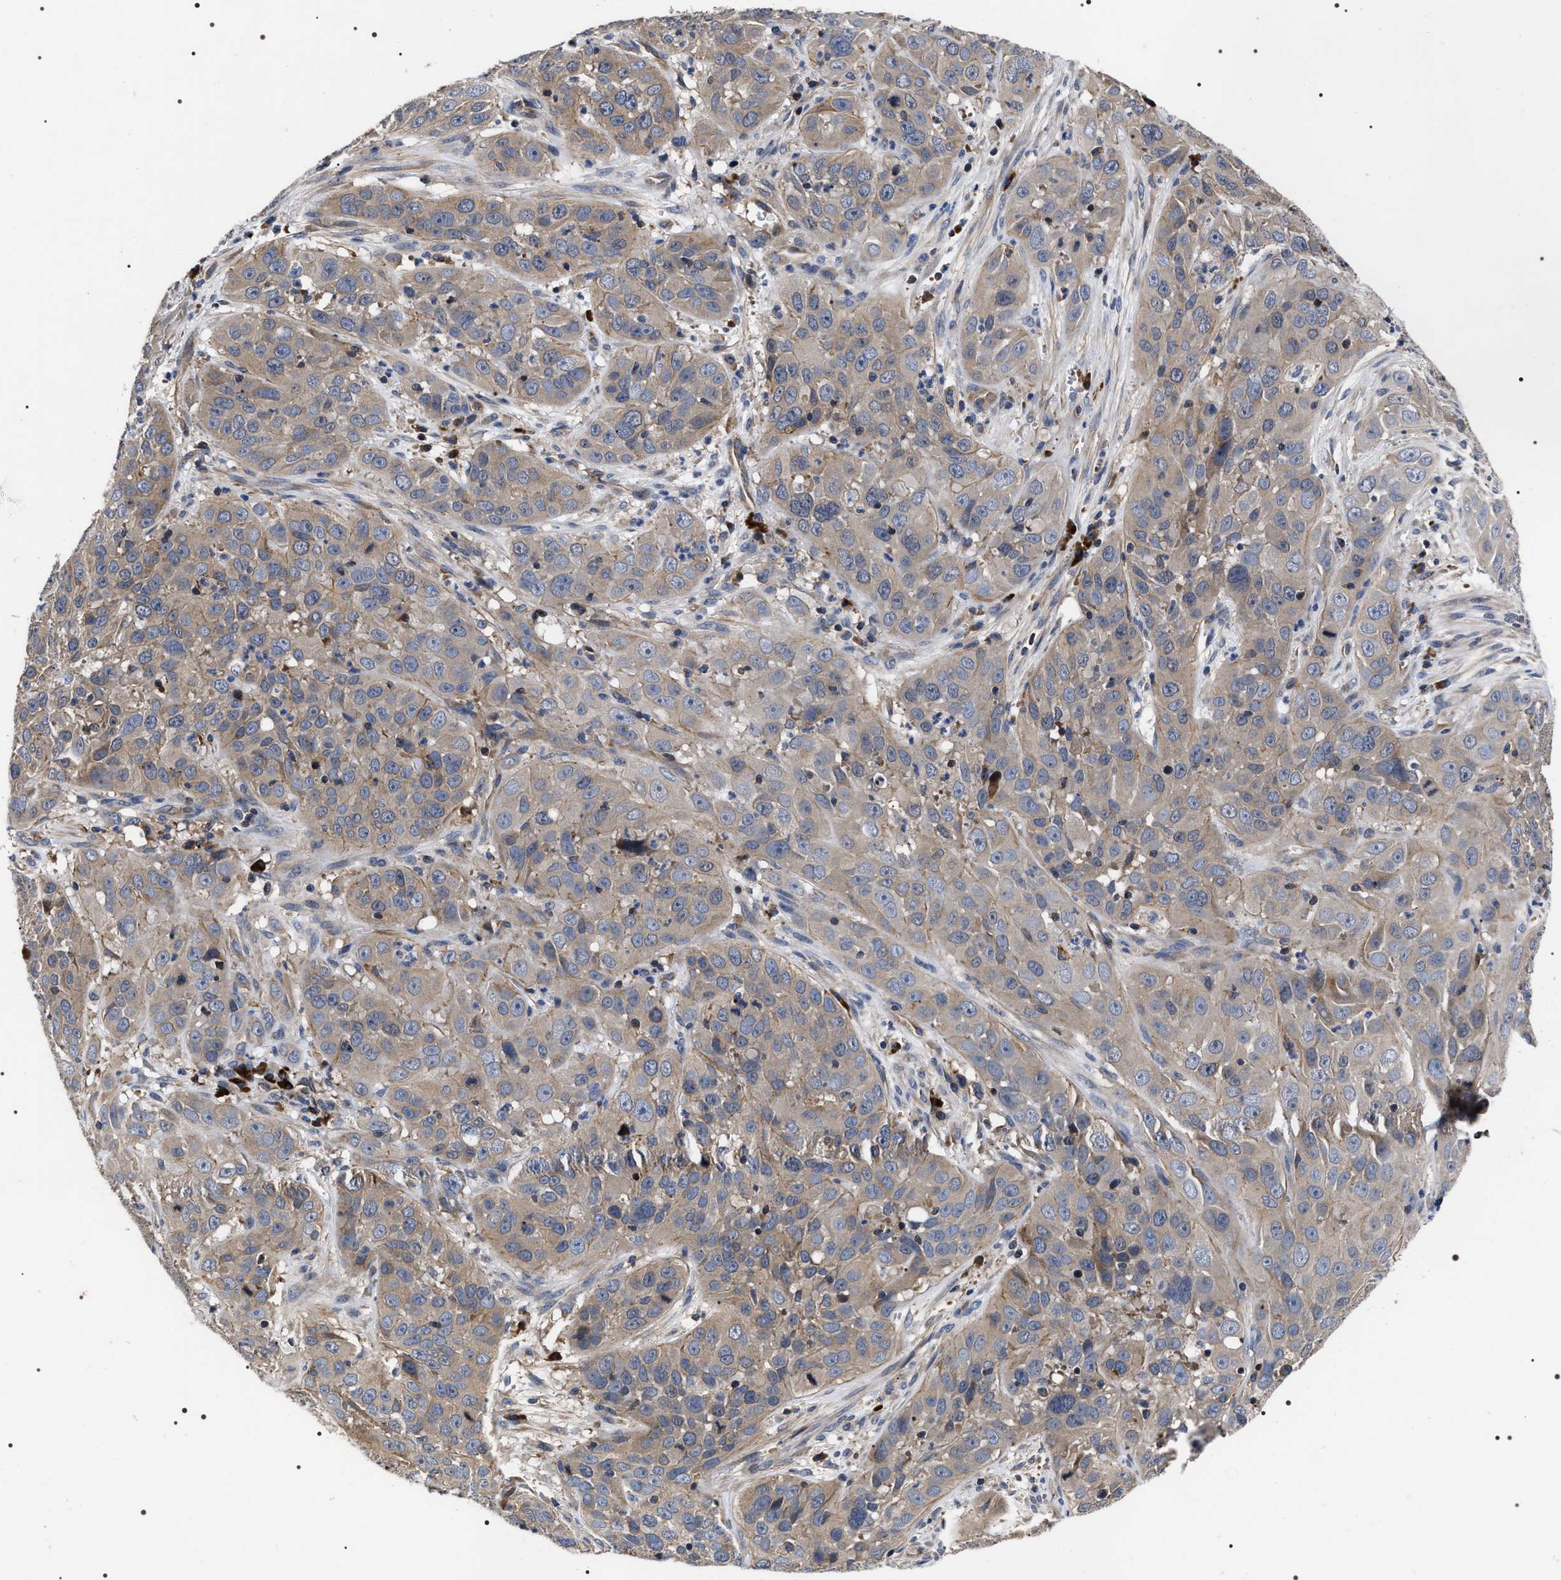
{"staining": {"intensity": "weak", "quantity": "<25%", "location": "cytoplasmic/membranous"}, "tissue": "cervical cancer", "cell_type": "Tumor cells", "image_type": "cancer", "snomed": [{"axis": "morphology", "description": "Squamous cell carcinoma, NOS"}, {"axis": "topography", "description": "Cervix"}], "caption": "Cervical cancer was stained to show a protein in brown. There is no significant positivity in tumor cells.", "gene": "MIS18A", "patient": {"sex": "female", "age": 32}}